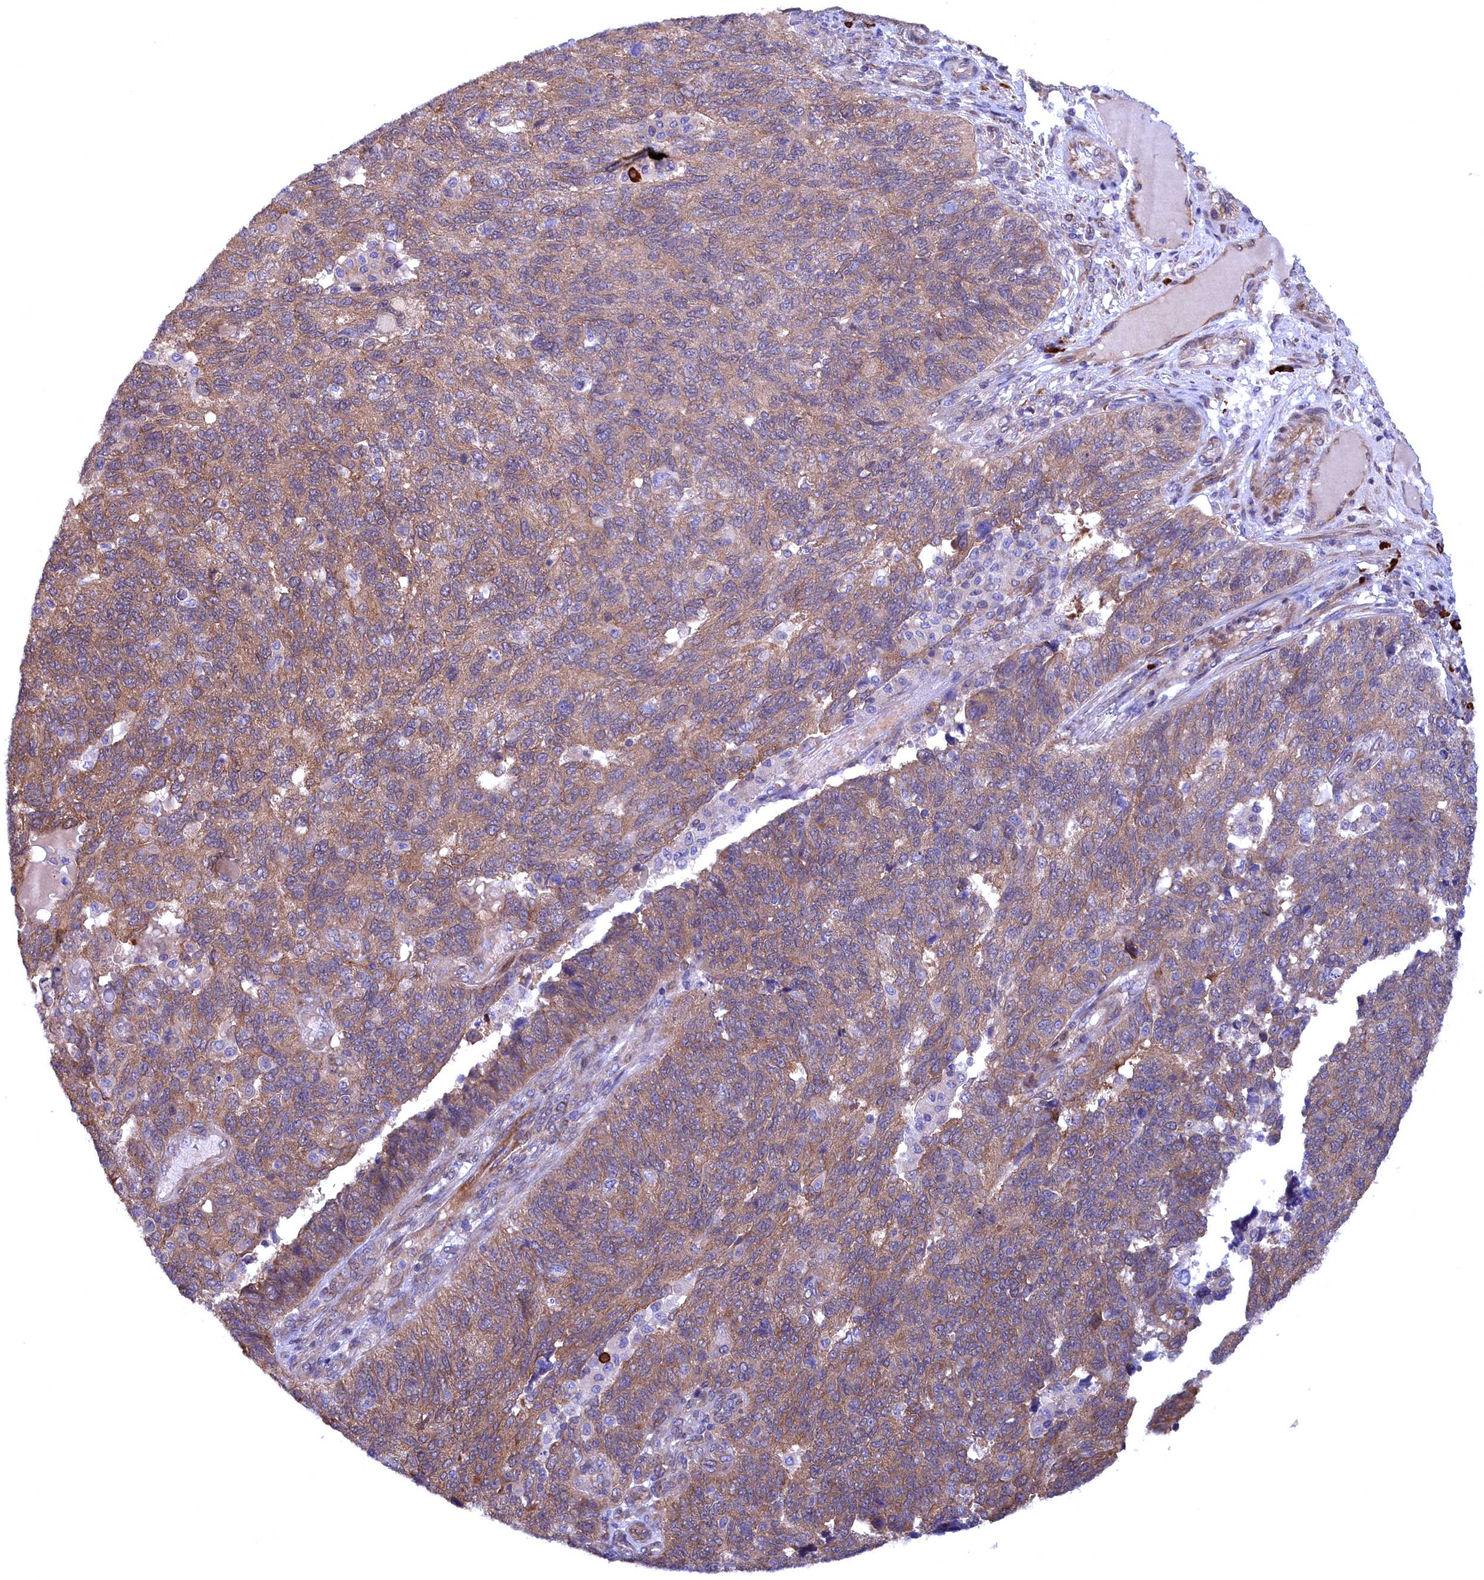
{"staining": {"intensity": "moderate", "quantity": ">75%", "location": "cytoplasmic/membranous"}, "tissue": "endometrial cancer", "cell_type": "Tumor cells", "image_type": "cancer", "snomed": [{"axis": "morphology", "description": "Adenocarcinoma, NOS"}, {"axis": "topography", "description": "Endometrium"}], "caption": "Immunohistochemistry (IHC) photomicrograph of neoplastic tissue: human endometrial cancer stained using immunohistochemistry reveals medium levels of moderate protein expression localized specifically in the cytoplasmic/membranous of tumor cells, appearing as a cytoplasmic/membranous brown color.", "gene": "JPT2", "patient": {"sex": "female", "age": 66}}